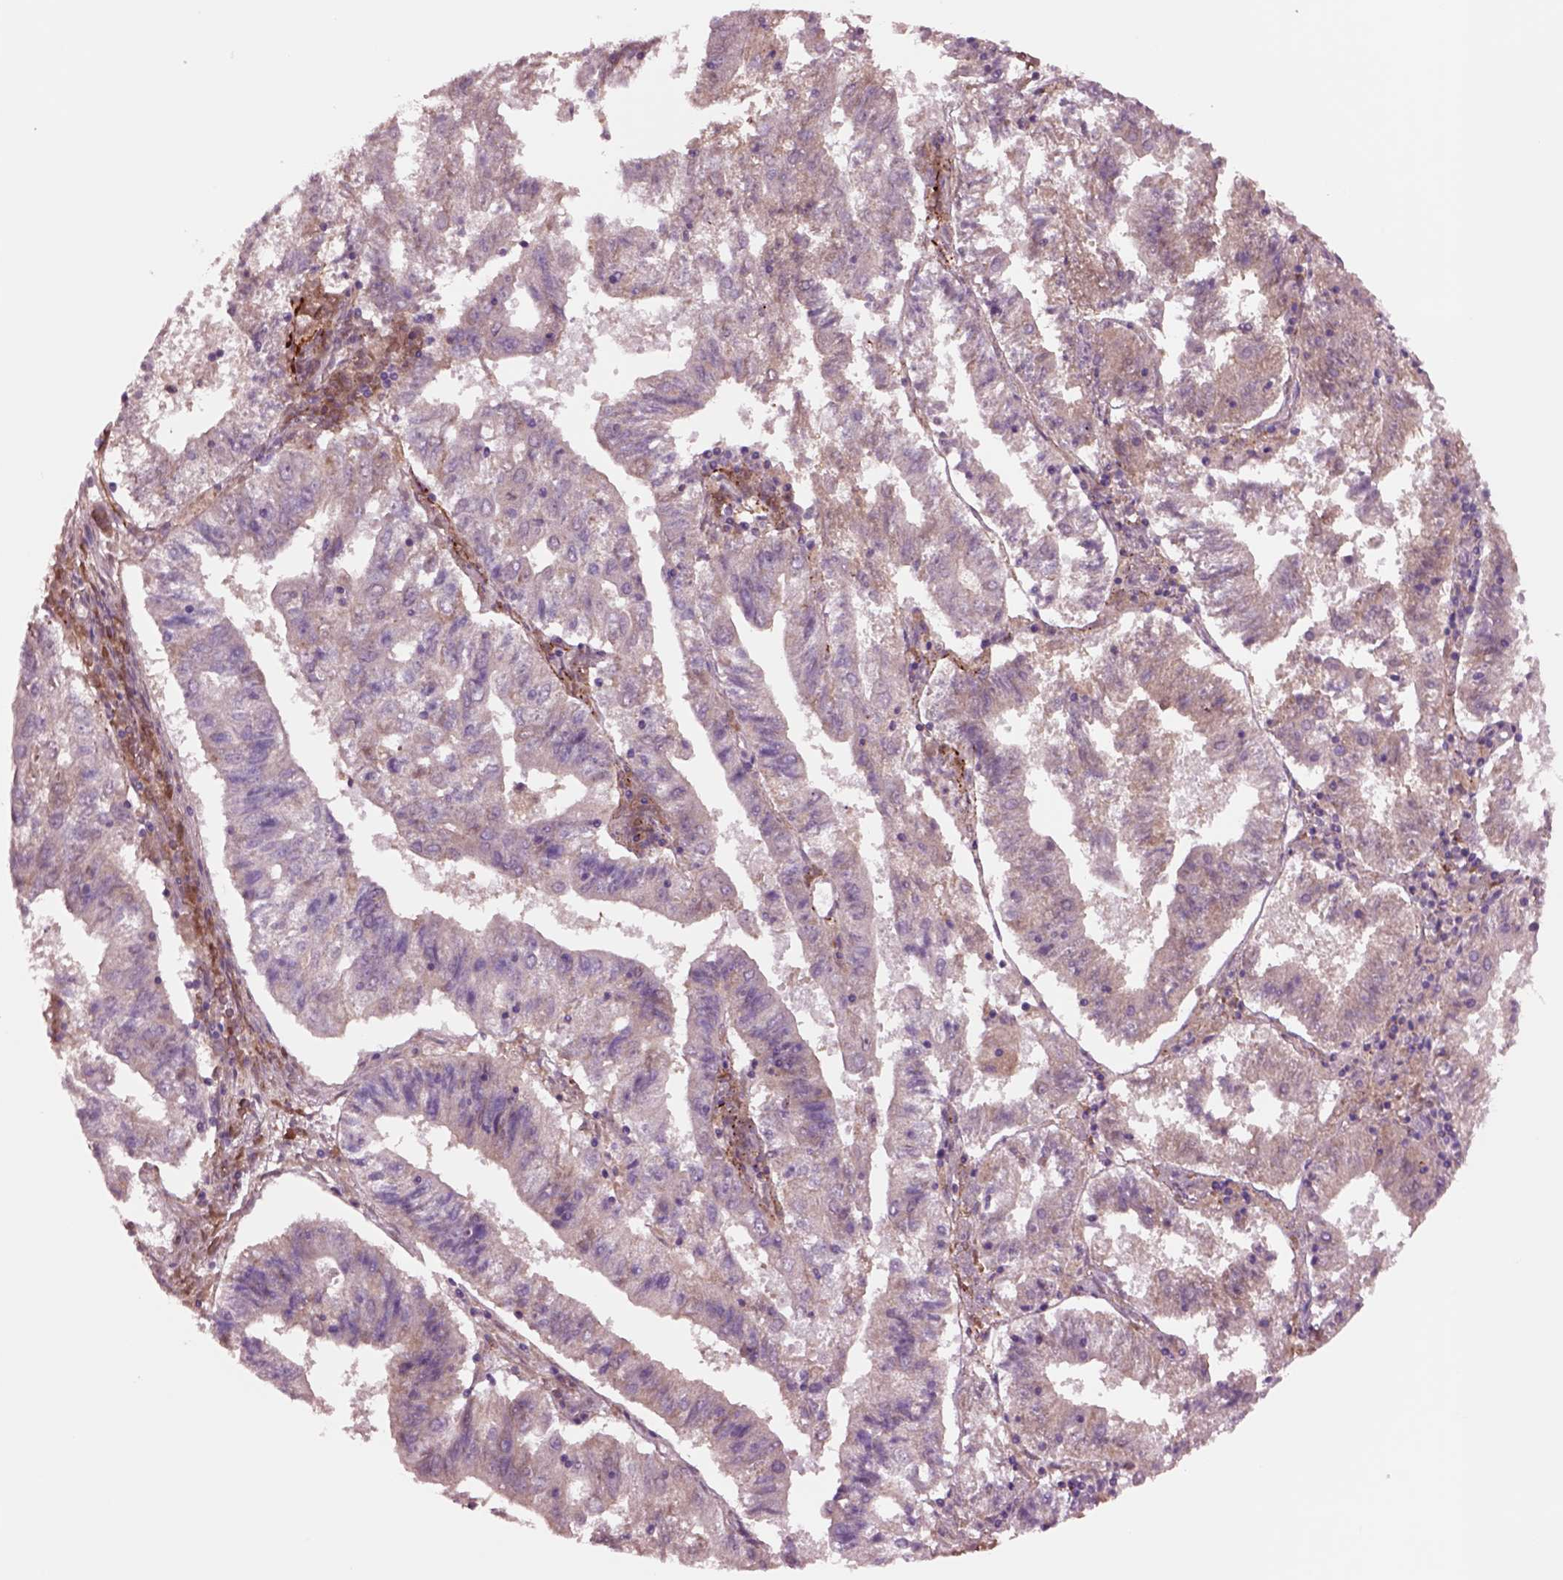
{"staining": {"intensity": "moderate", "quantity": "<25%", "location": "cytoplasmic/membranous"}, "tissue": "endometrial cancer", "cell_type": "Tumor cells", "image_type": "cancer", "snomed": [{"axis": "morphology", "description": "Adenocarcinoma, NOS"}, {"axis": "topography", "description": "Endometrium"}], "caption": "Endometrial adenocarcinoma stained with a protein marker exhibits moderate staining in tumor cells.", "gene": "SEC23A", "patient": {"sex": "female", "age": 82}}